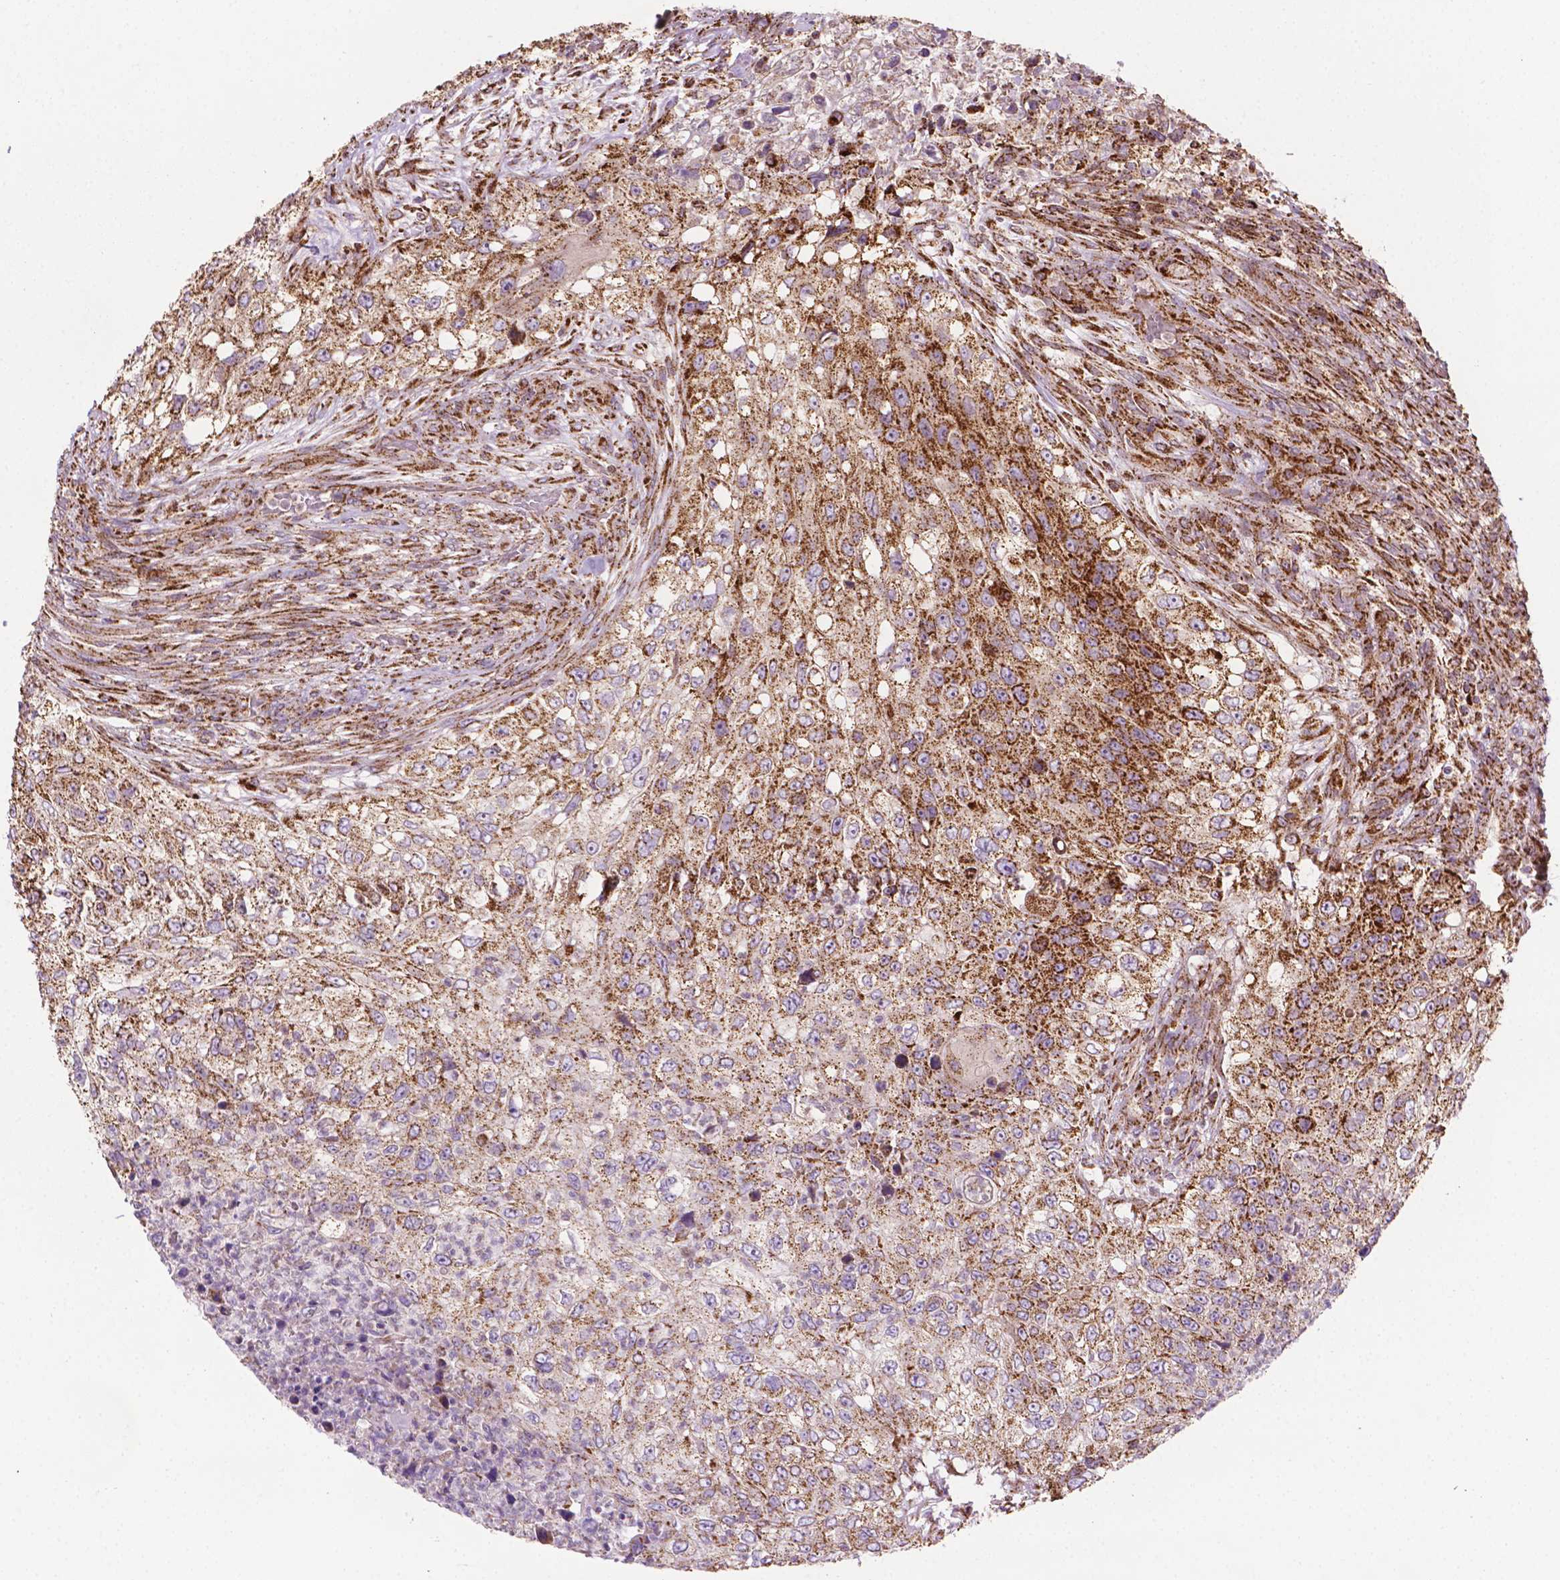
{"staining": {"intensity": "strong", "quantity": ">75%", "location": "cytoplasmic/membranous"}, "tissue": "urothelial cancer", "cell_type": "Tumor cells", "image_type": "cancer", "snomed": [{"axis": "morphology", "description": "Urothelial carcinoma, High grade"}, {"axis": "topography", "description": "Urinary bladder"}], "caption": "This image displays immunohistochemistry staining of urothelial cancer, with high strong cytoplasmic/membranous expression in about >75% of tumor cells.", "gene": "ILVBL", "patient": {"sex": "female", "age": 60}}